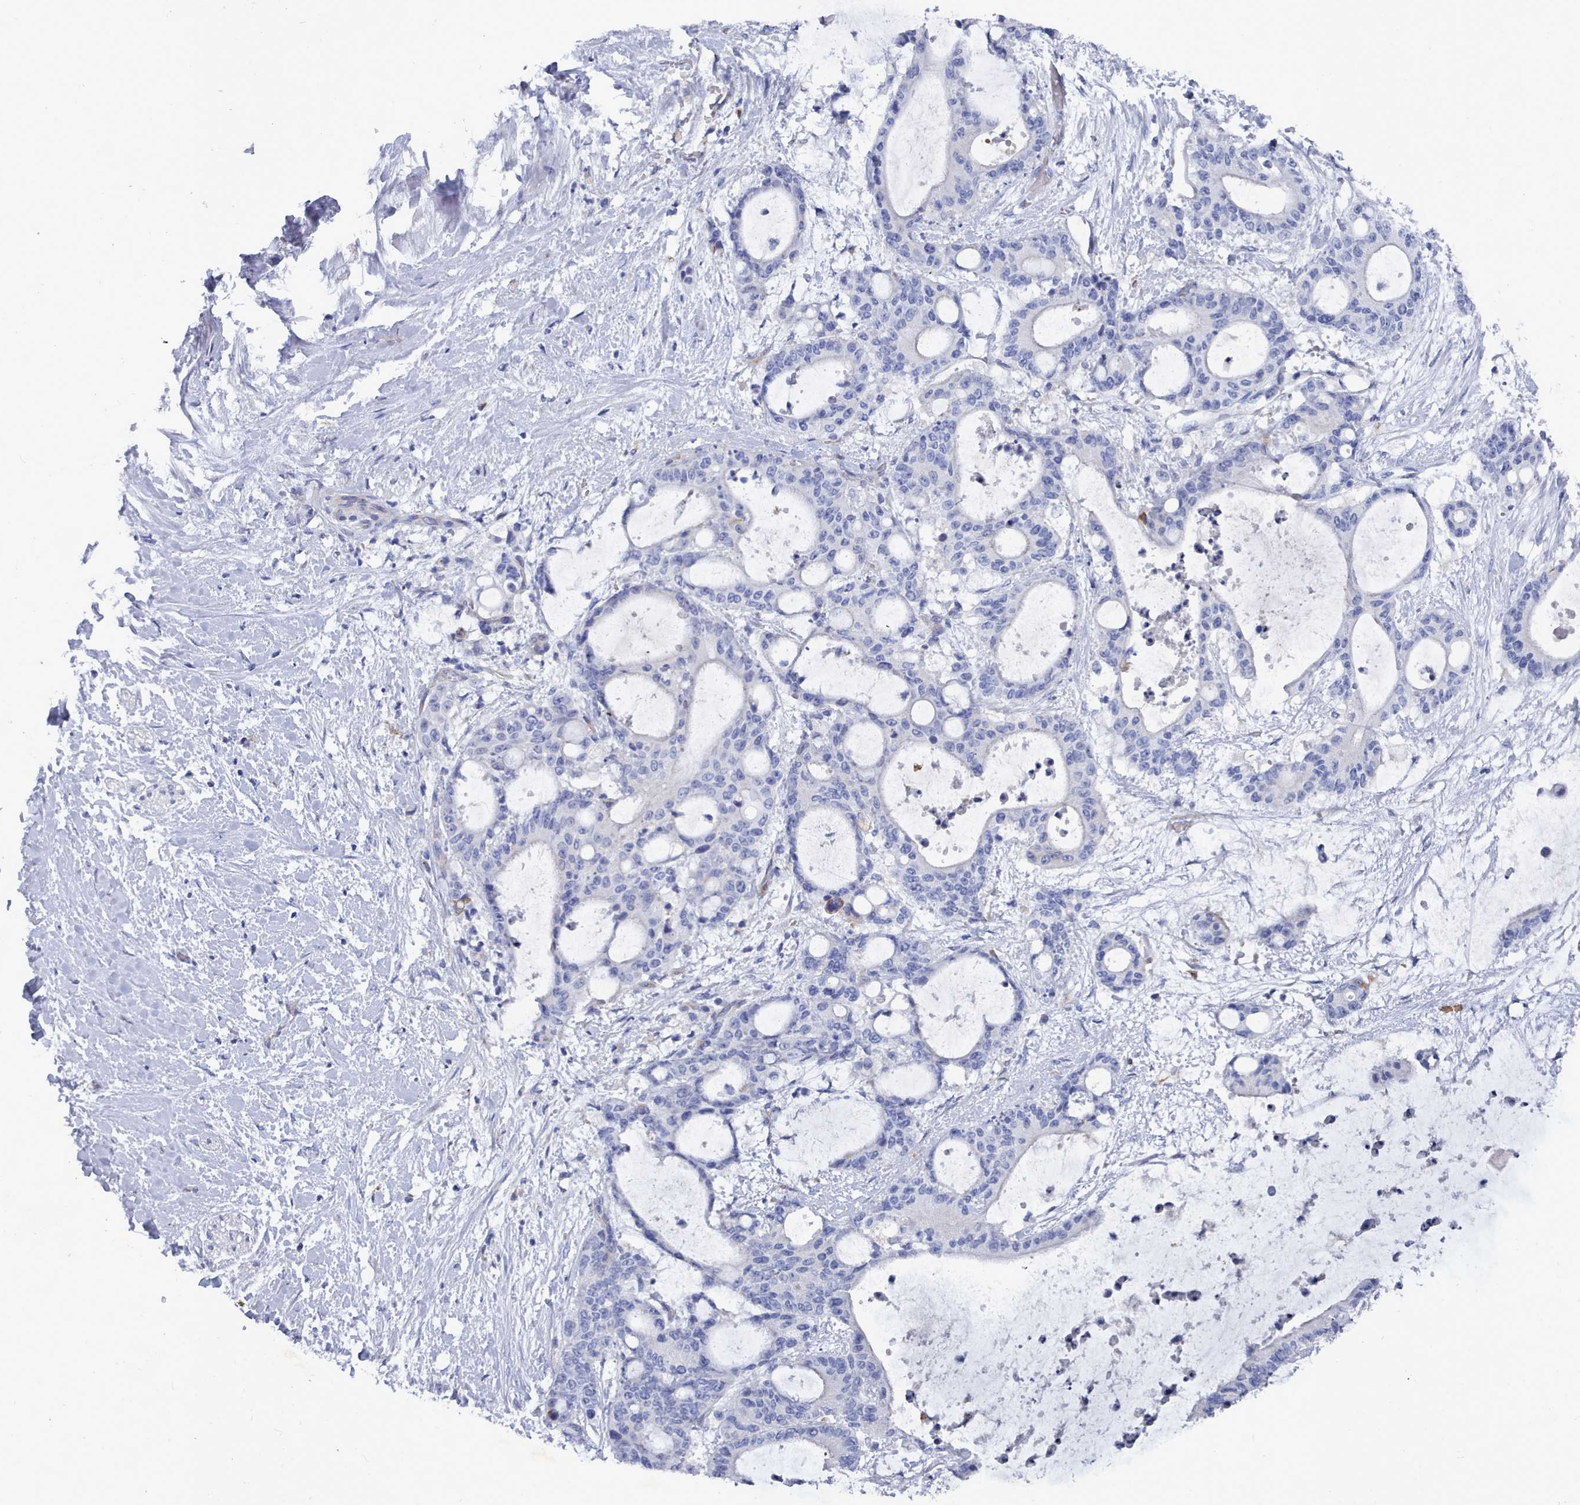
{"staining": {"intensity": "negative", "quantity": "none", "location": "none"}, "tissue": "liver cancer", "cell_type": "Tumor cells", "image_type": "cancer", "snomed": [{"axis": "morphology", "description": "Normal tissue, NOS"}, {"axis": "morphology", "description": "Cholangiocarcinoma"}, {"axis": "topography", "description": "Liver"}, {"axis": "topography", "description": "Peripheral nerve tissue"}], "caption": "Immunohistochemistry of human liver cancer (cholangiocarcinoma) reveals no expression in tumor cells.", "gene": "PDE4C", "patient": {"sex": "female", "age": 73}}